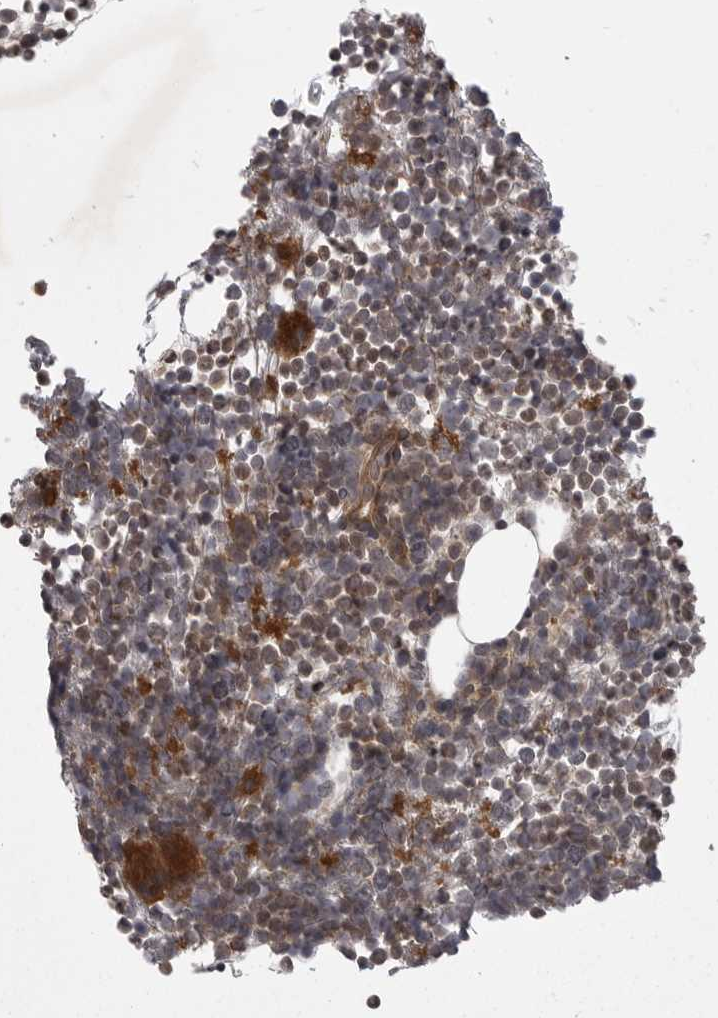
{"staining": {"intensity": "strong", "quantity": "<25%", "location": "cytoplasmic/membranous"}, "tissue": "bone marrow", "cell_type": "Hematopoietic cells", "image_type": "normal", "snomed": [{"axis": "morphology", "description": "Normal tissue, NOS"}, {"axis": "morphology", "description": "Inflammation, NOS"}, {"axis": "topography", "description": "Bone marrow"}], "caption": "High-power microscopy captured an immunohistochemistry (IHC) photomicrograph of benign bone marrow, revealing strong cytoplasmic/membranous staining in about <25% of hematopoietic cells.", "gene": "STK24", "patient": {"sex": "male", "age": 1}}